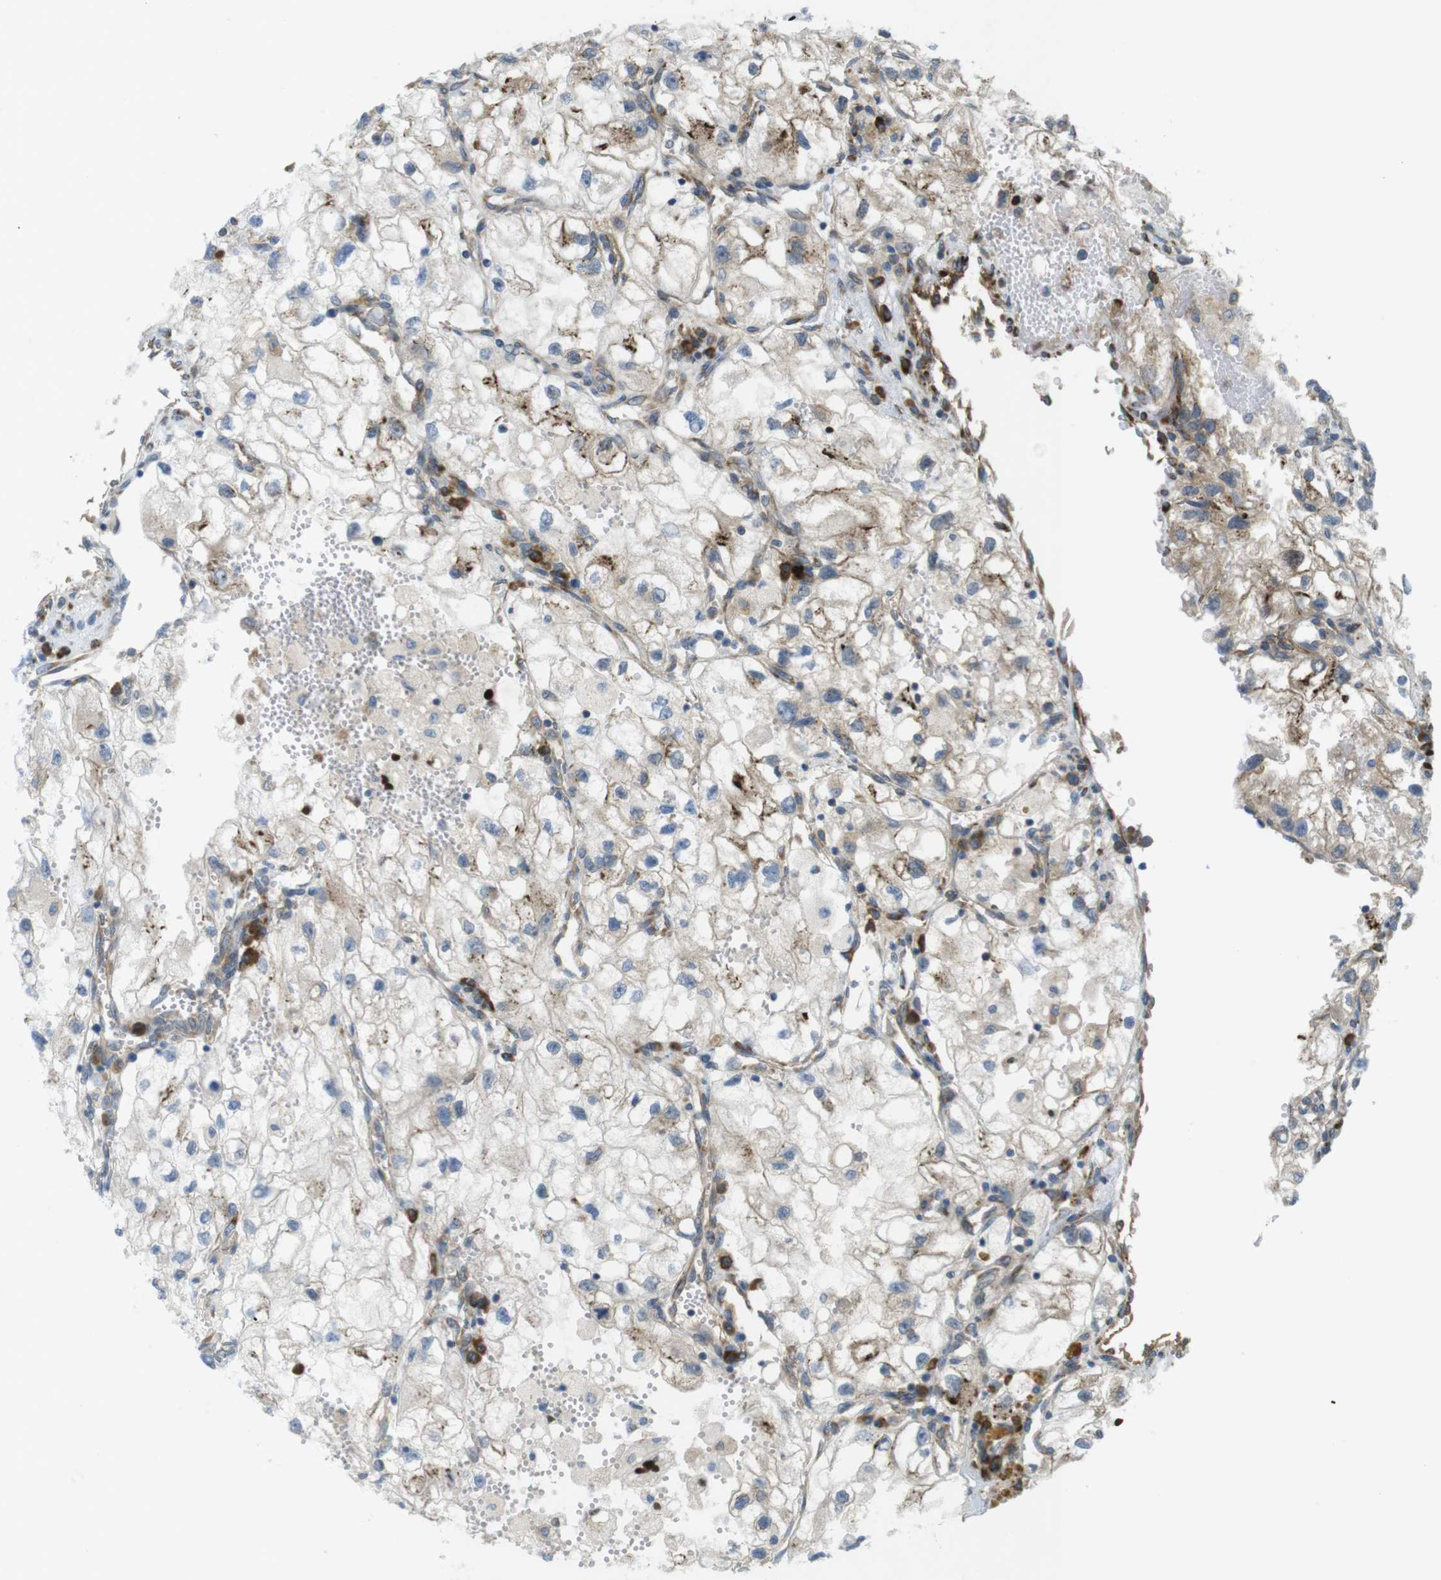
{"staining": {"intensity": "weak", "quantity": "25%-75%", "location": "cytoplasmic/membranous"}, "tissue": "renal cancer", "cell_type": "Tumor cells", "image_type": "cancer", "snomed": [{"axis": "morphology", "description": "Adenocarcinoma, NOS"}, {"axis": "topography", "description": "Kidney"}], "caption": "Renal cancer was stained to show a protein in brown. There is low levels of weak cytoplasmic/membranous expression in about 25%-75% of tumor cells. The staining was performed using DAB (3,3'-diaminobenzidine) to visualize the protein expression in brown, while the nuclei were stained in blue with hematoxylin (Magnification: 20x).", "gene": "GJC3", "patient": {"sex": "female", "age": 70}}